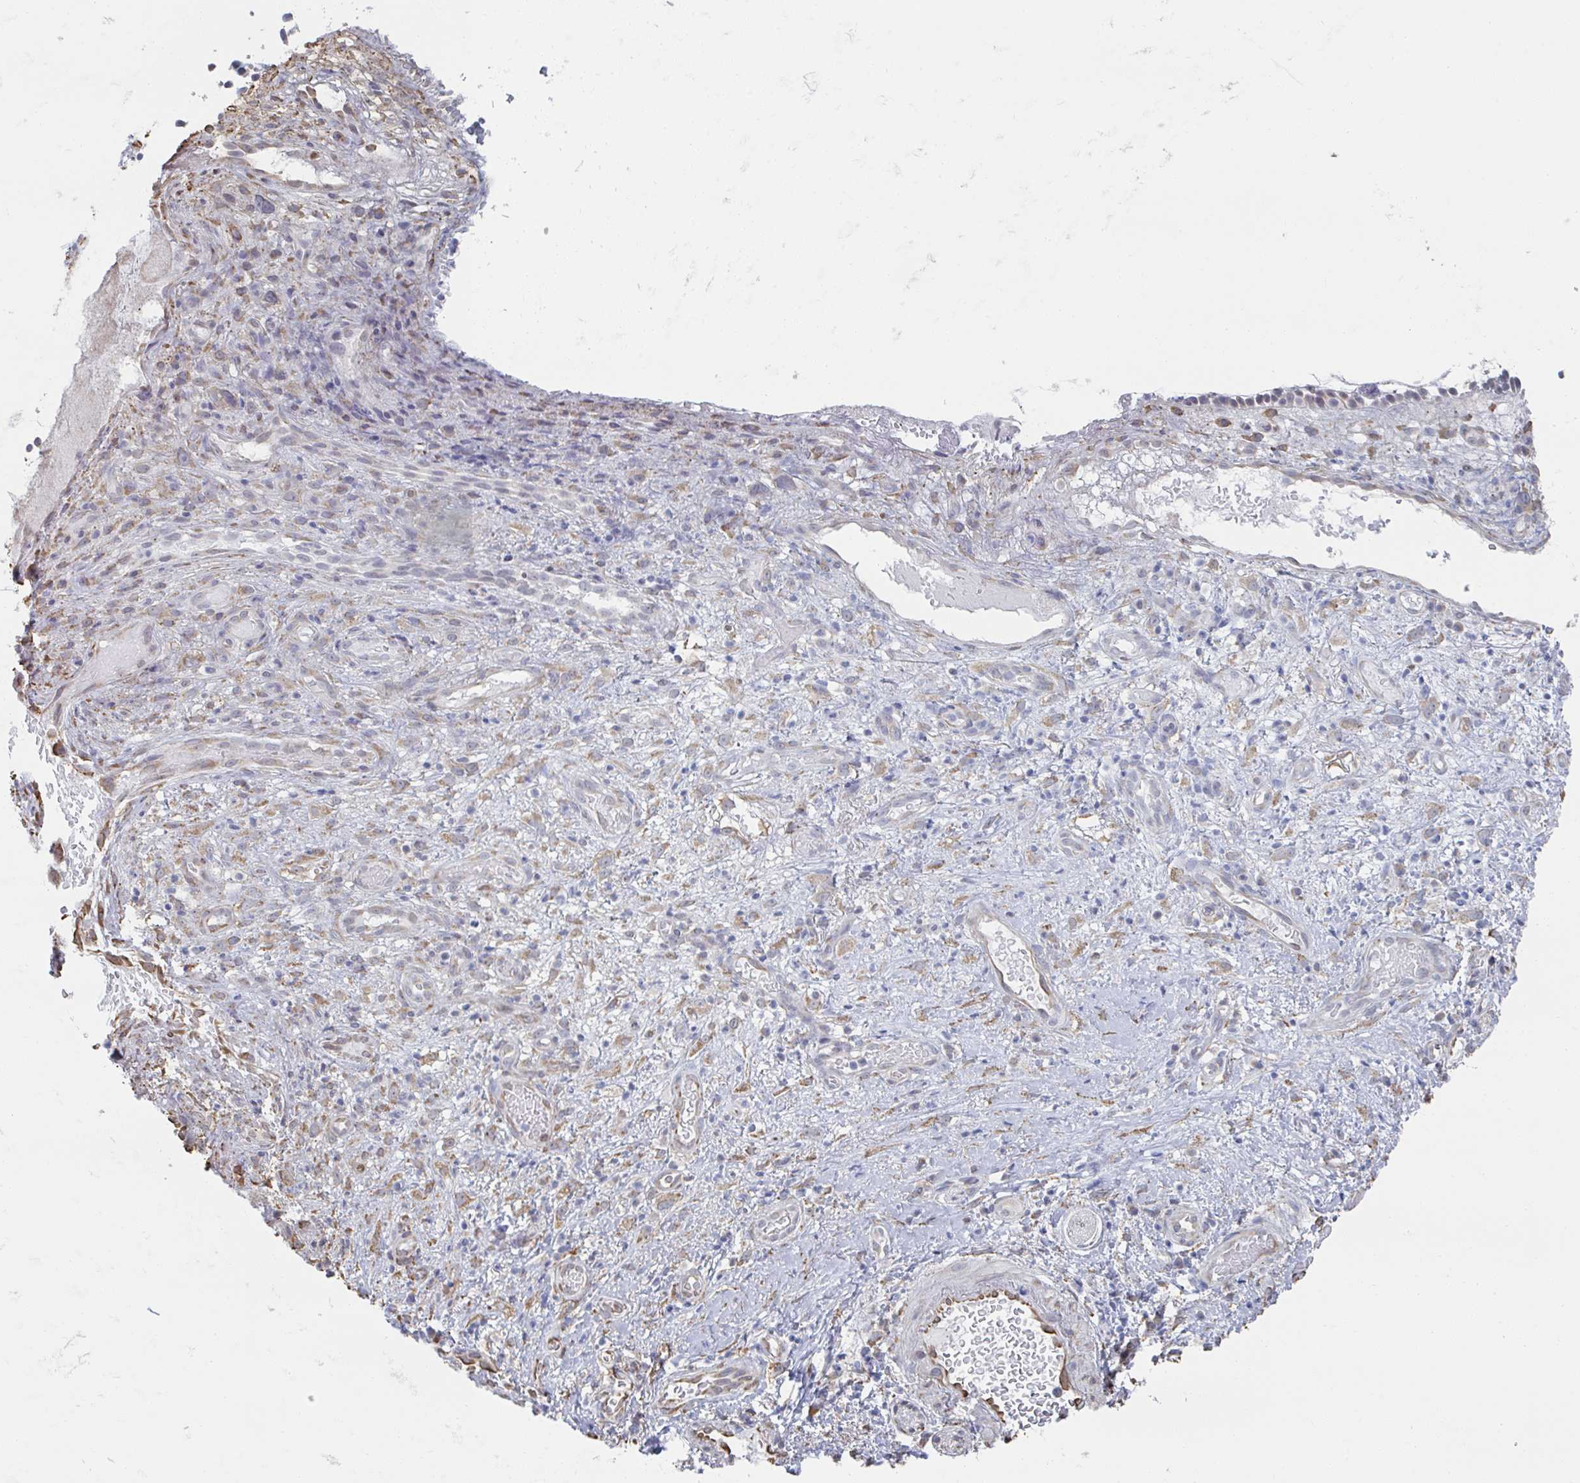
{"staining": {"intensity": "negative", "quantity": "none", "location": "none"}, "tissue": "nasopharynx", "cell_type": "Respiratory epithelial cells", "image_type": "normal", "snomed": [{"axis": "morphology", "description": "Normal tissue, NOS"}, {"axis": "morphology", "description": "Inflammation, NOS"}, {"axis": "topography", "description": "Nasopharynx"}], "caption": "IHC photomicrograph of unremarkable nasopharynx stained for a protein (brown), which reveals no positivity in respiratory epithelial cells.", "gene": "RAB5IF", "patient": {"sex": "male", "age": 54}}